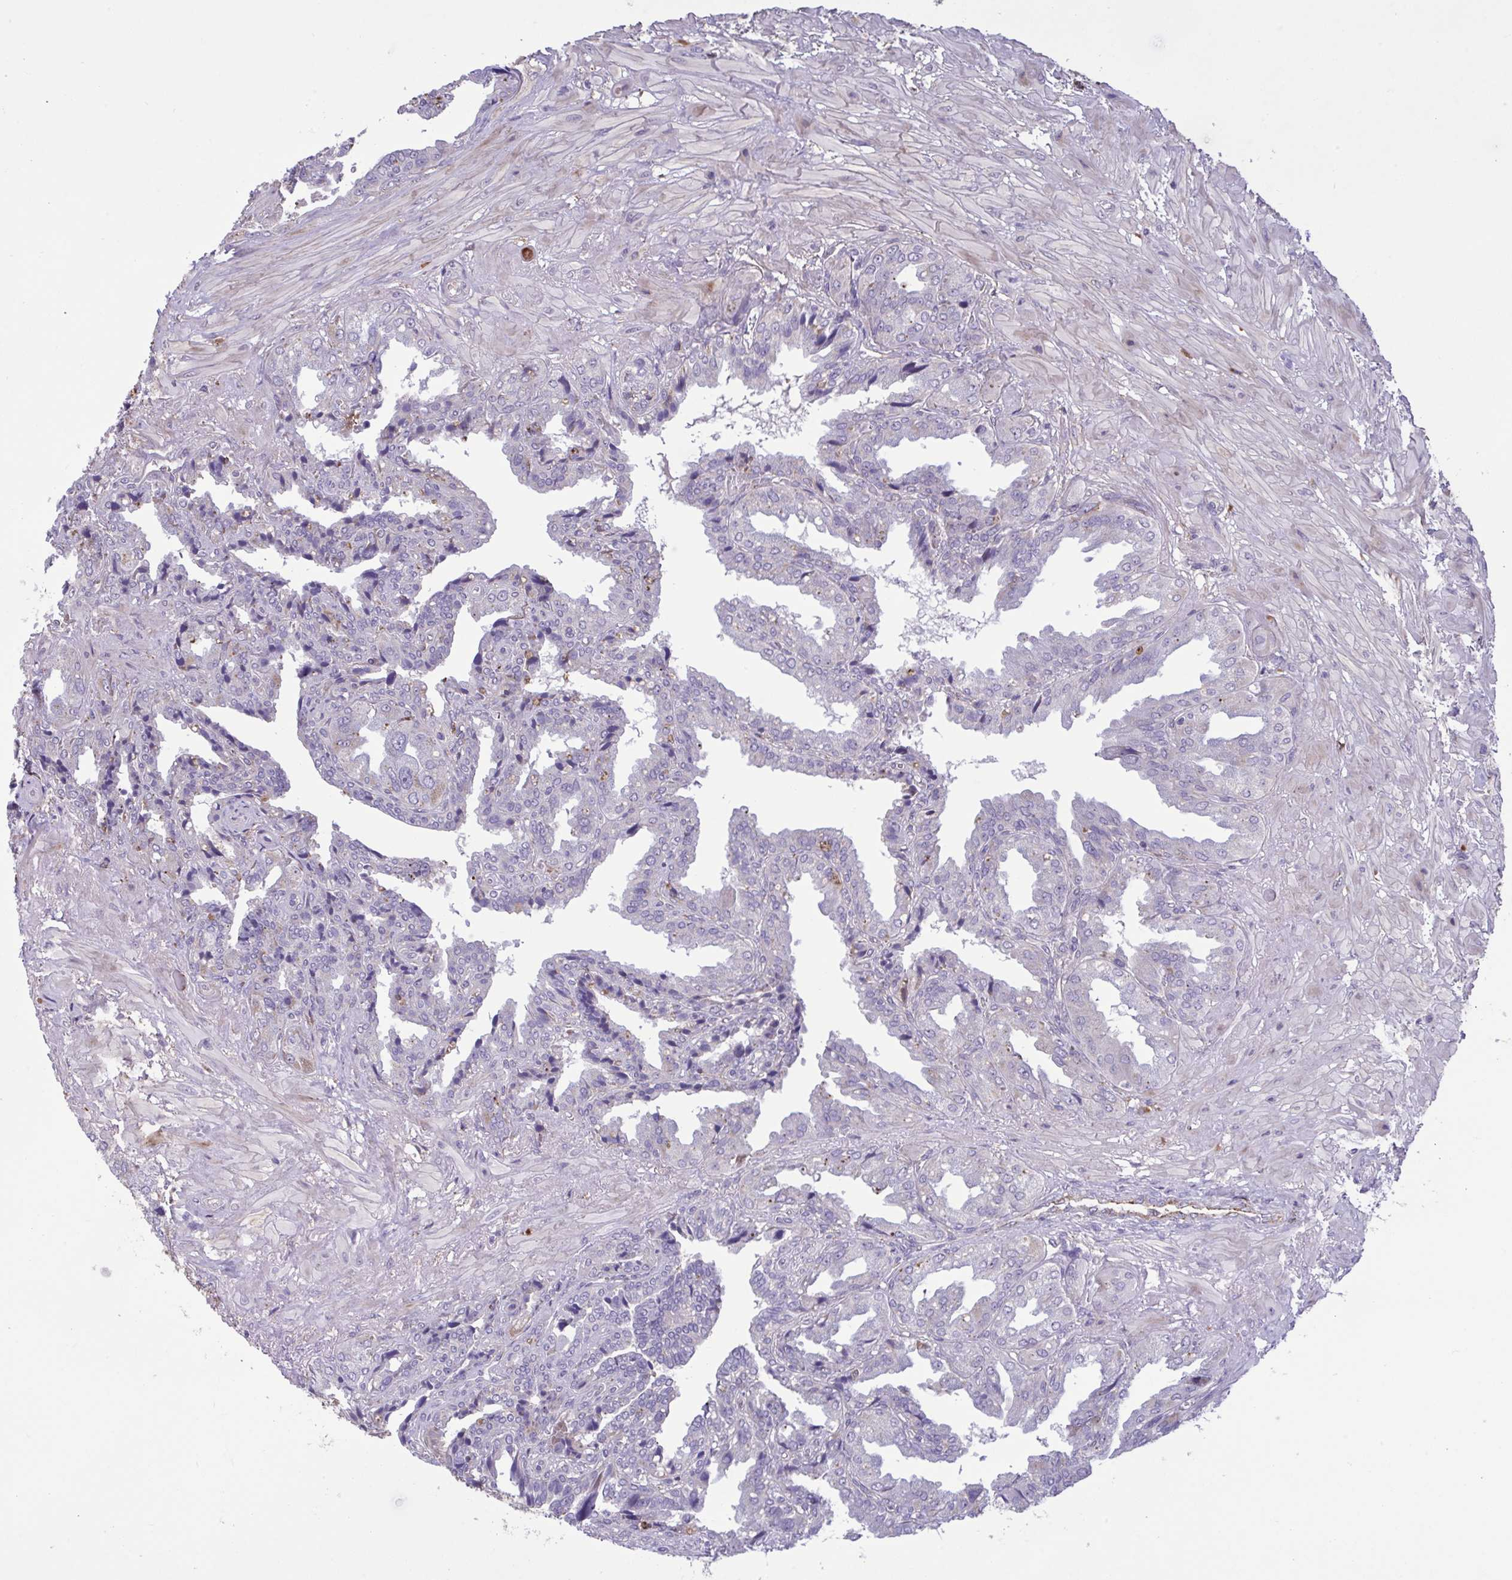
{"staining": {"intensity": "moderate", "quantity": "<25%", "location": "cytoplasmic/membranous"}, "tissue": "seminal vesicle", "cell_type": "Glandular cells", "image_type": "normal", "snomed": [{"axis": "morphology", "description": "Normal tissue, NOS"}, {"axis": "topography", "description": "Seminal veicle"}], "caption": "Immunohistochemical staining of unremarkable human seminal vesicle displays <25% levels of moderate cytoplasmic/membranous protein staining in about <25% of glandular cells. The staining is performed using DAB (3,3'-diaminobenzidine) brown chromogen to label protein expression. The nuclei are counter-stained blue using hematoxylin.", "gene": "CD101", "patient": {"sex": "male", "age": 55}}